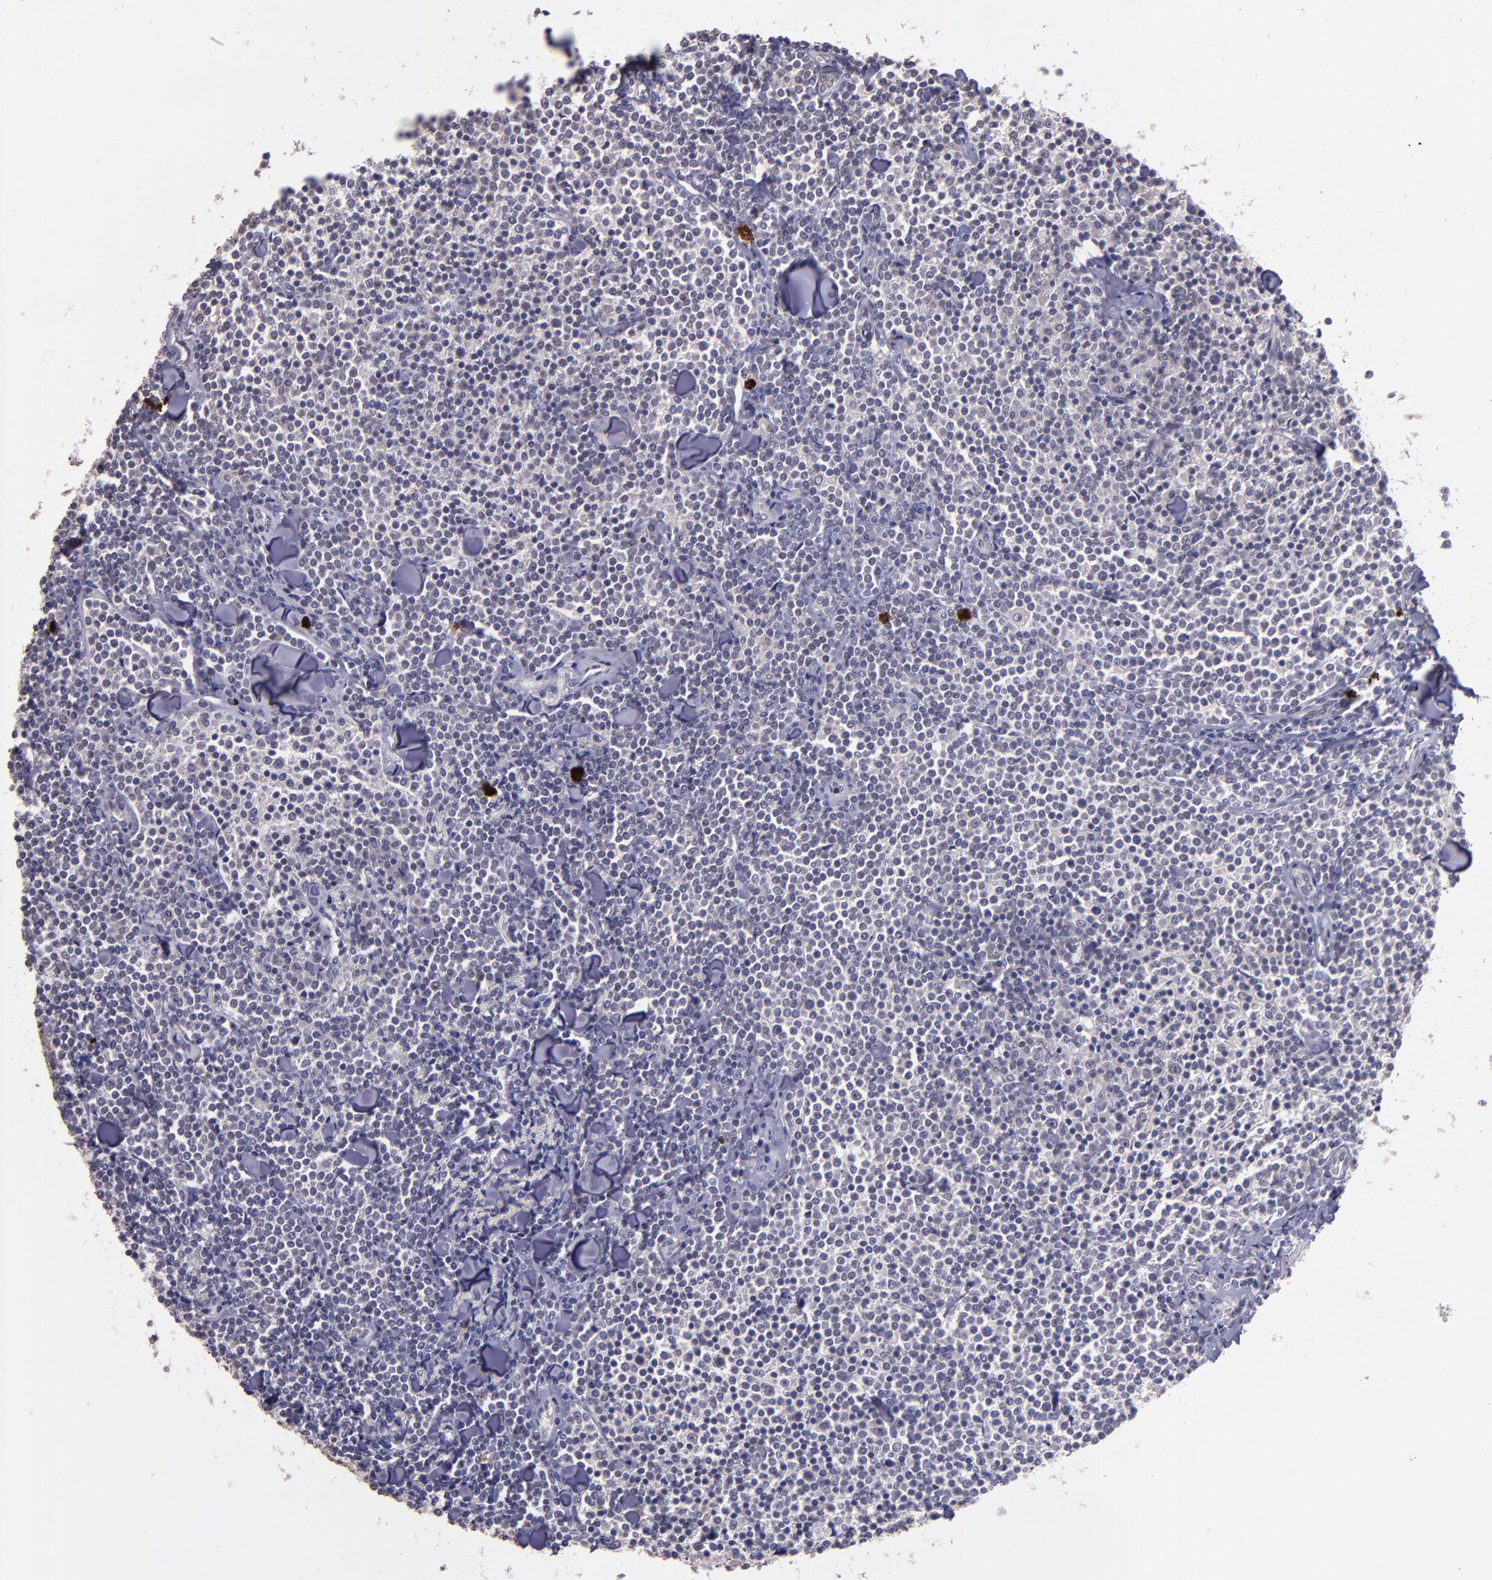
{"staining": {"intensity": "weak", "quantity": "<25%", "location": "cytoplasmic/membranous"}, "tissue": "lymphoma", "cell_type": "Tumor cells", "image_type": "cancer", "snomed": [{"axis": "morphology", "description": "Malignant lymphoma, non-Hodgkin's type, Low grade"}, {"axis": "topography", "description": "Soft tissue"}], "caption": "There is no significant expression in tumor cells of malignant lymphoma, non-Hodgkin's type (low-grade).", "gene": "TAF7L", "patient": {"sex": "male", "age": 92}}